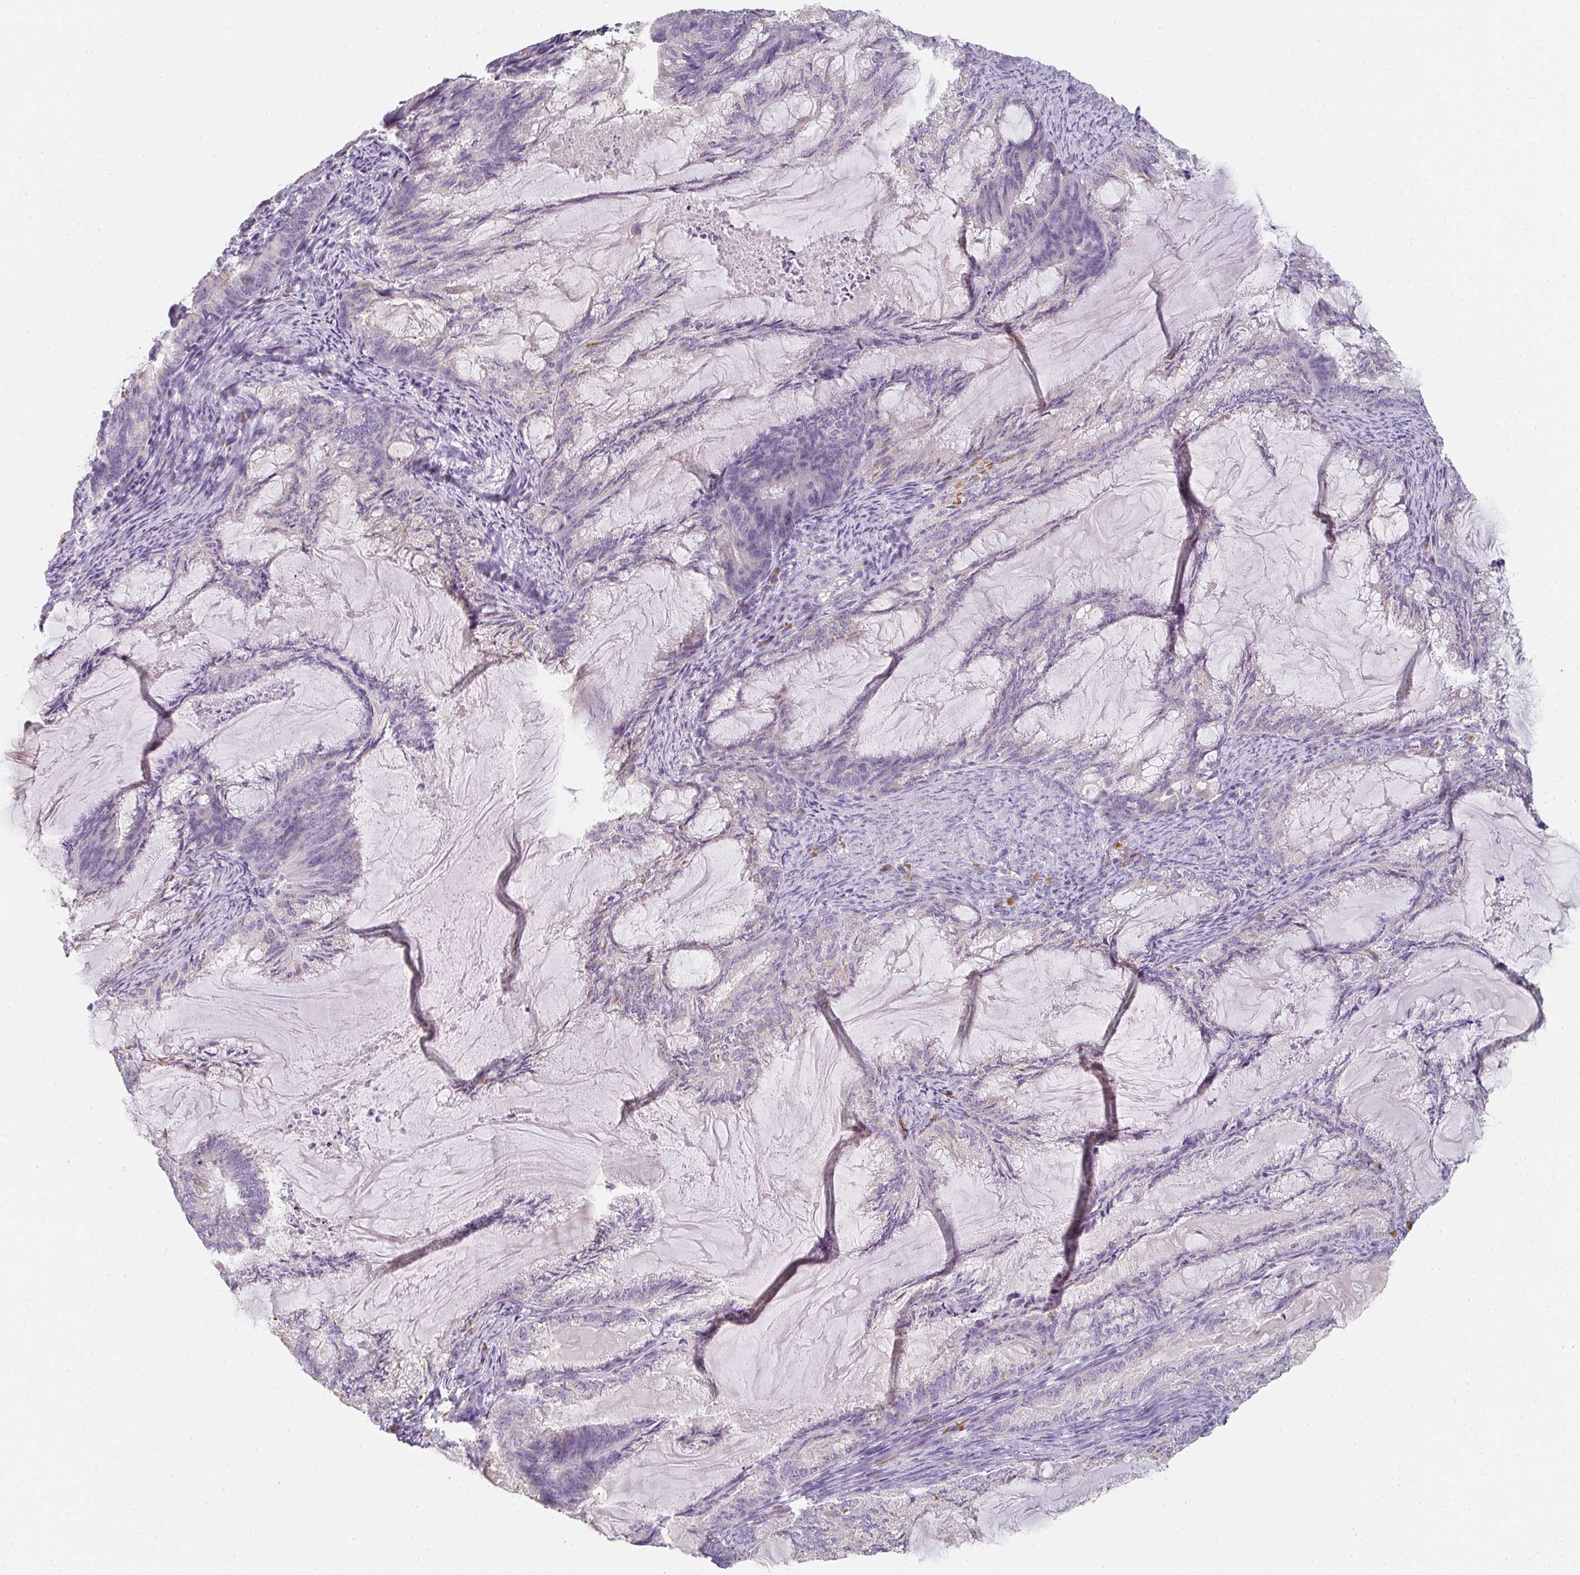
{"staining": {"intensity": "negative", "quantity": "none", "location": "none"}, "tissue": "endometrial cancer", "cell_type": "Tumor cells", "image_type": "cancer", "snomed": [{"axis": "morphology", "description": "Adenocarcinoma, NOS"}, {"axis": "topography", "description": "Endometrium"}], "caption": "Histopathology image shows no protein expression in tumor cells of adenocarcinoma (endometrial) tissue.", "gene": "ZNF215", "patient": {"sex": "female", "age": 86}}